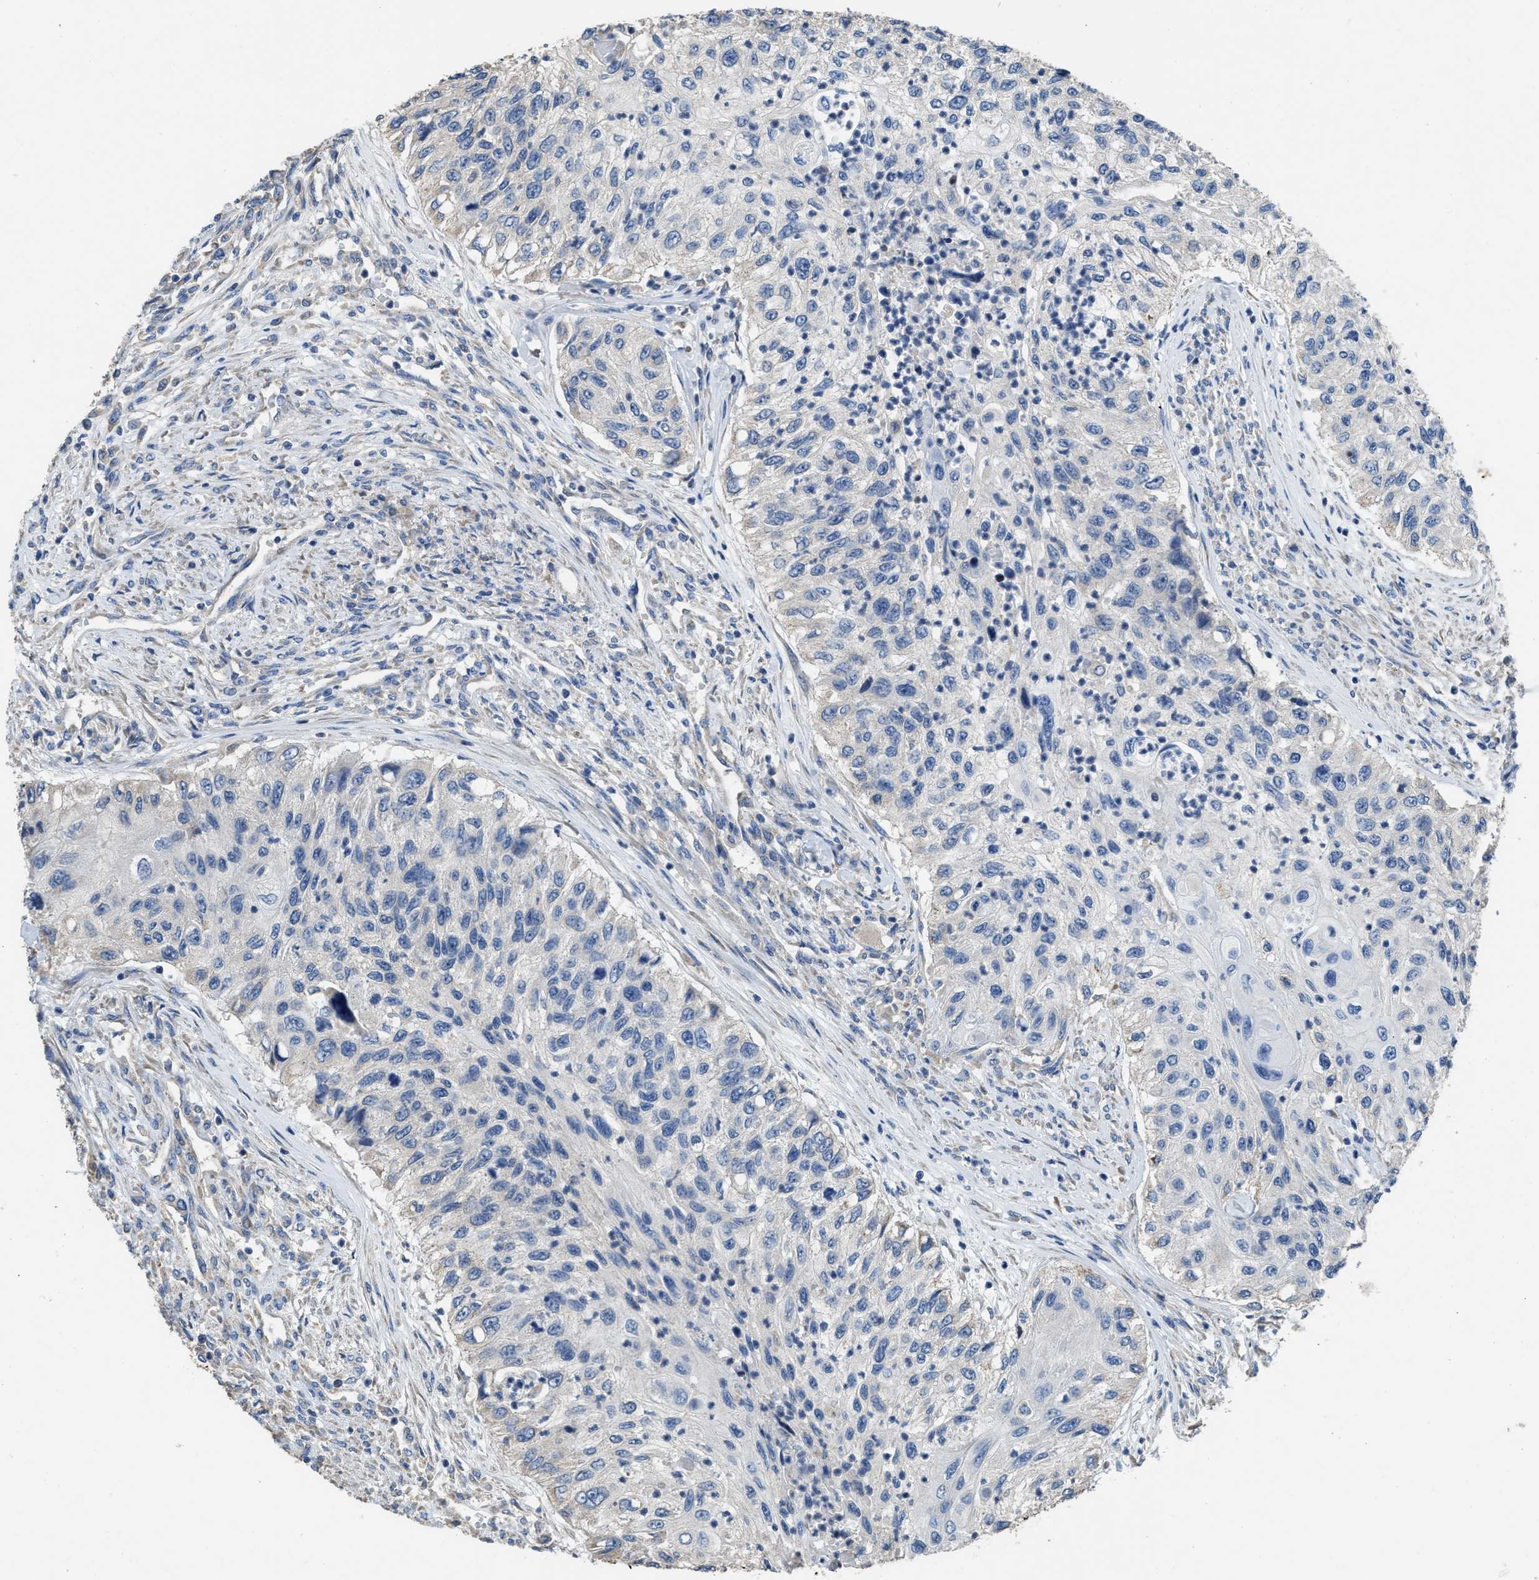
{"staining": {"intensity": "negative", "quantity": "none", "location": "none"}, "tissue": "urothelial cancer", "cell_type": "Tumor cells", "image_type": "cancer", "snomed": [{"axis": "morphology", "description": "Urothelial carcinoma, High grade"}, {"axis": "topography", "description": "Urinary bladder"}], "caption": "Tumor cells show no significant staining in high-grade urothelial carcinoma. (DAB IHC, high magnification).", "gene": "TMEM150A", "patient": {"sex": "female", "age": 60}}